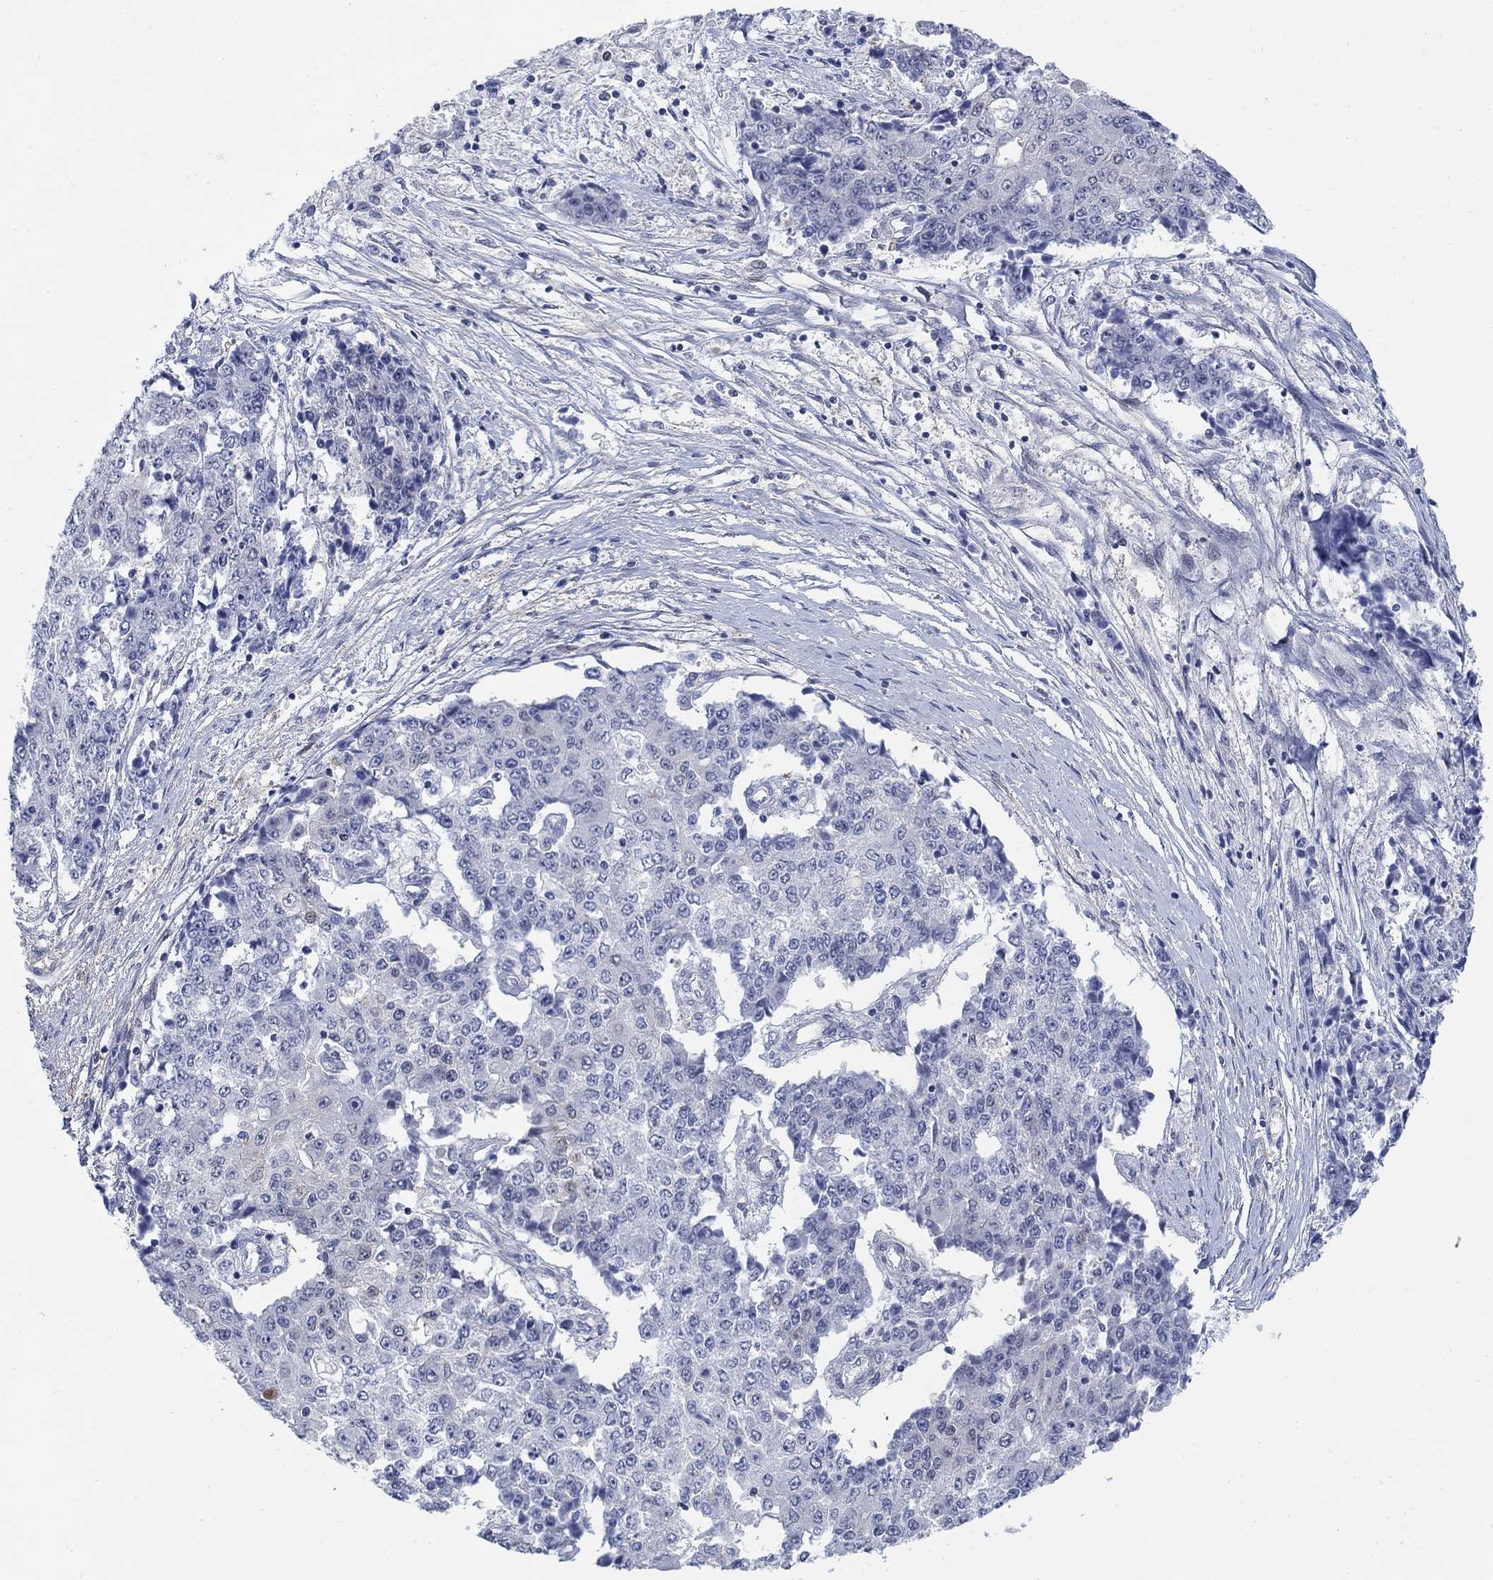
{"staining": {"intensity": "negative", "quantity": "none", "location": "none"}, "tissue": "ovarian cancer", "cell_type": "Tumor cells", "image_type": "cancer", "snomed": [{"axis": "morphology", "description": "Carcinoma, endometroid"}, {"axis": "topography", "description": "Ovary"}], "caption": "IHC micrograph of neoplastic tissue: endometroid carcinoma (ovarian) stained with DAB shows no significant protein expression in tumor cells.", "gene": "MYO3A", "patient": {"sex": "female", "age": 42}}